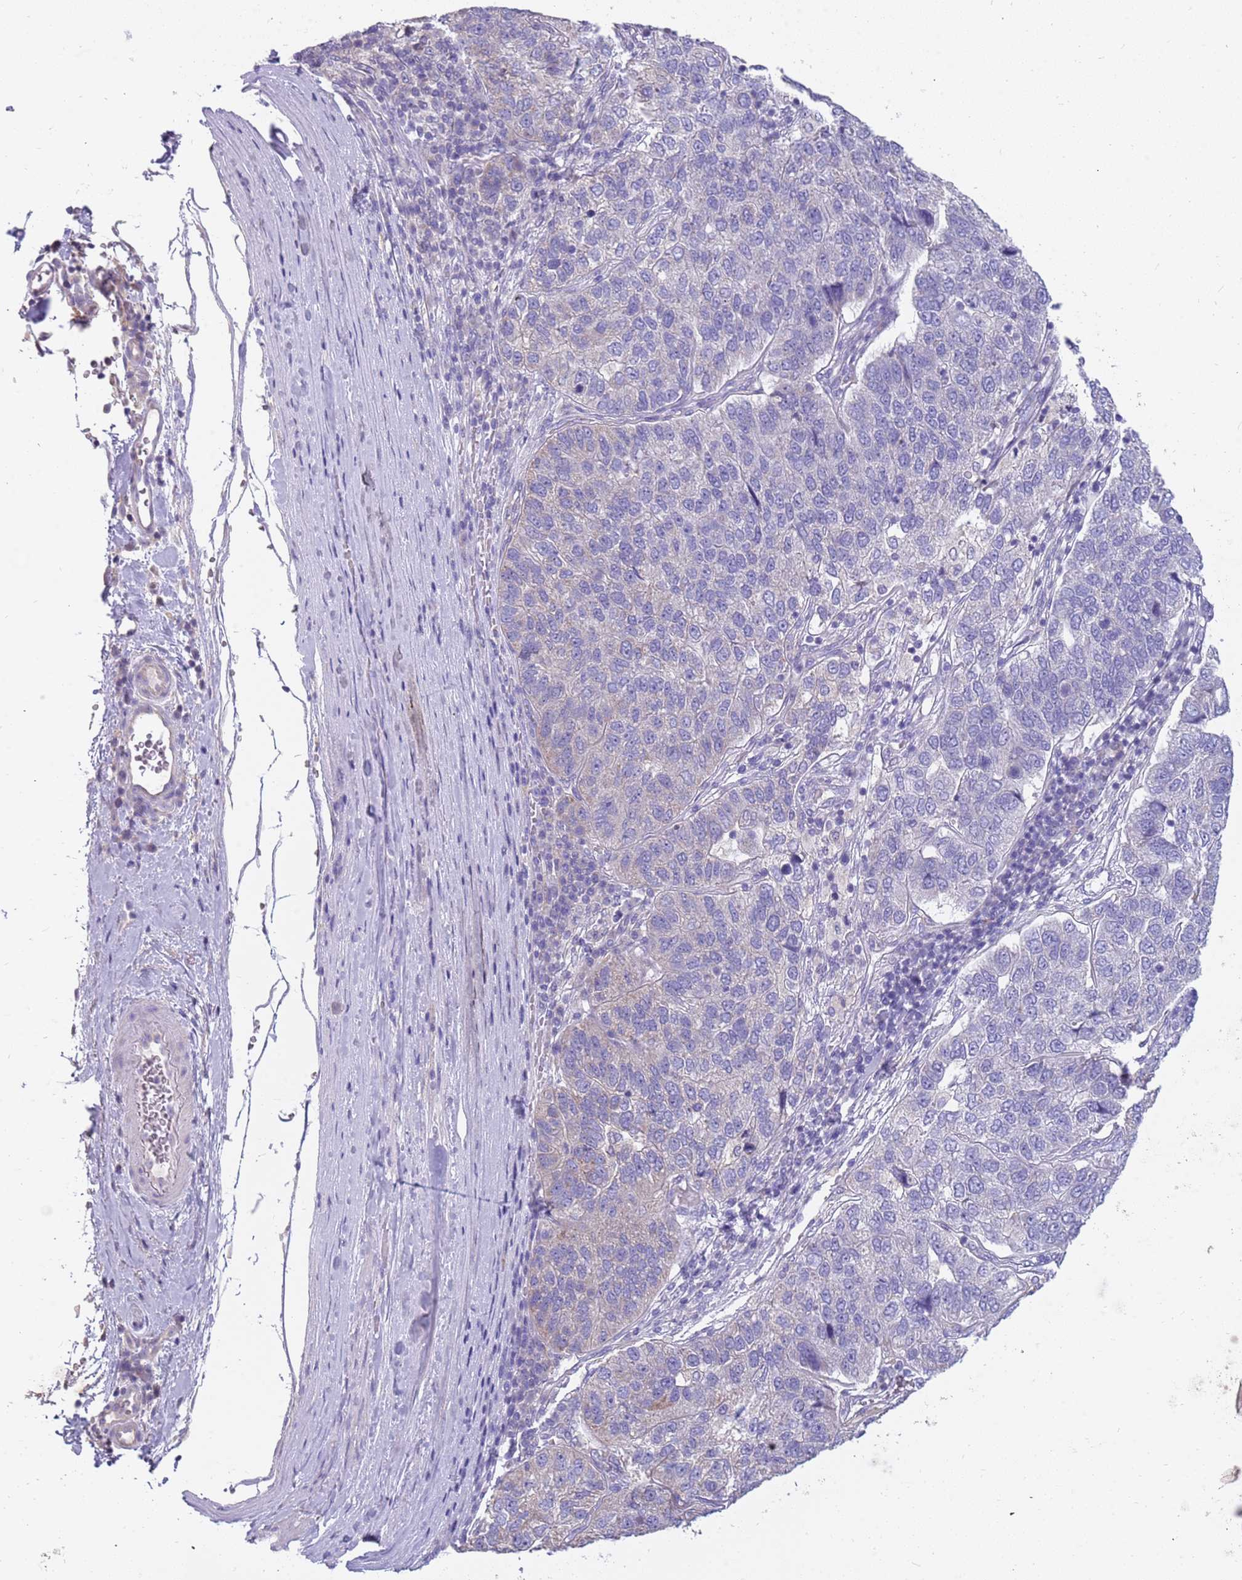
{"staining": {"intensity": "negative", "quantity": "none", "location": "none"}, "tissue": "pancreatic cancer", "cell_type": "Tumor cells", "image_type": "cancer", "snomed": [{"axis": "morphology", "description": "Adenocarcinoma, NOS"}, {"axis": "topography", "description": "Pancreas"}], "caption": "Micrograph shows no significant protein expression in tumor cells of adenocarcinoma (pancreatic). Brightfield microscopy of immunohistochemistry stained with DAB (3,3'-diaminobenzidine) (brown) and hematoxylin (blue), captured at high magnification.", "gene": "RHCG", "patient": {"sex": "female", "age": 61}}